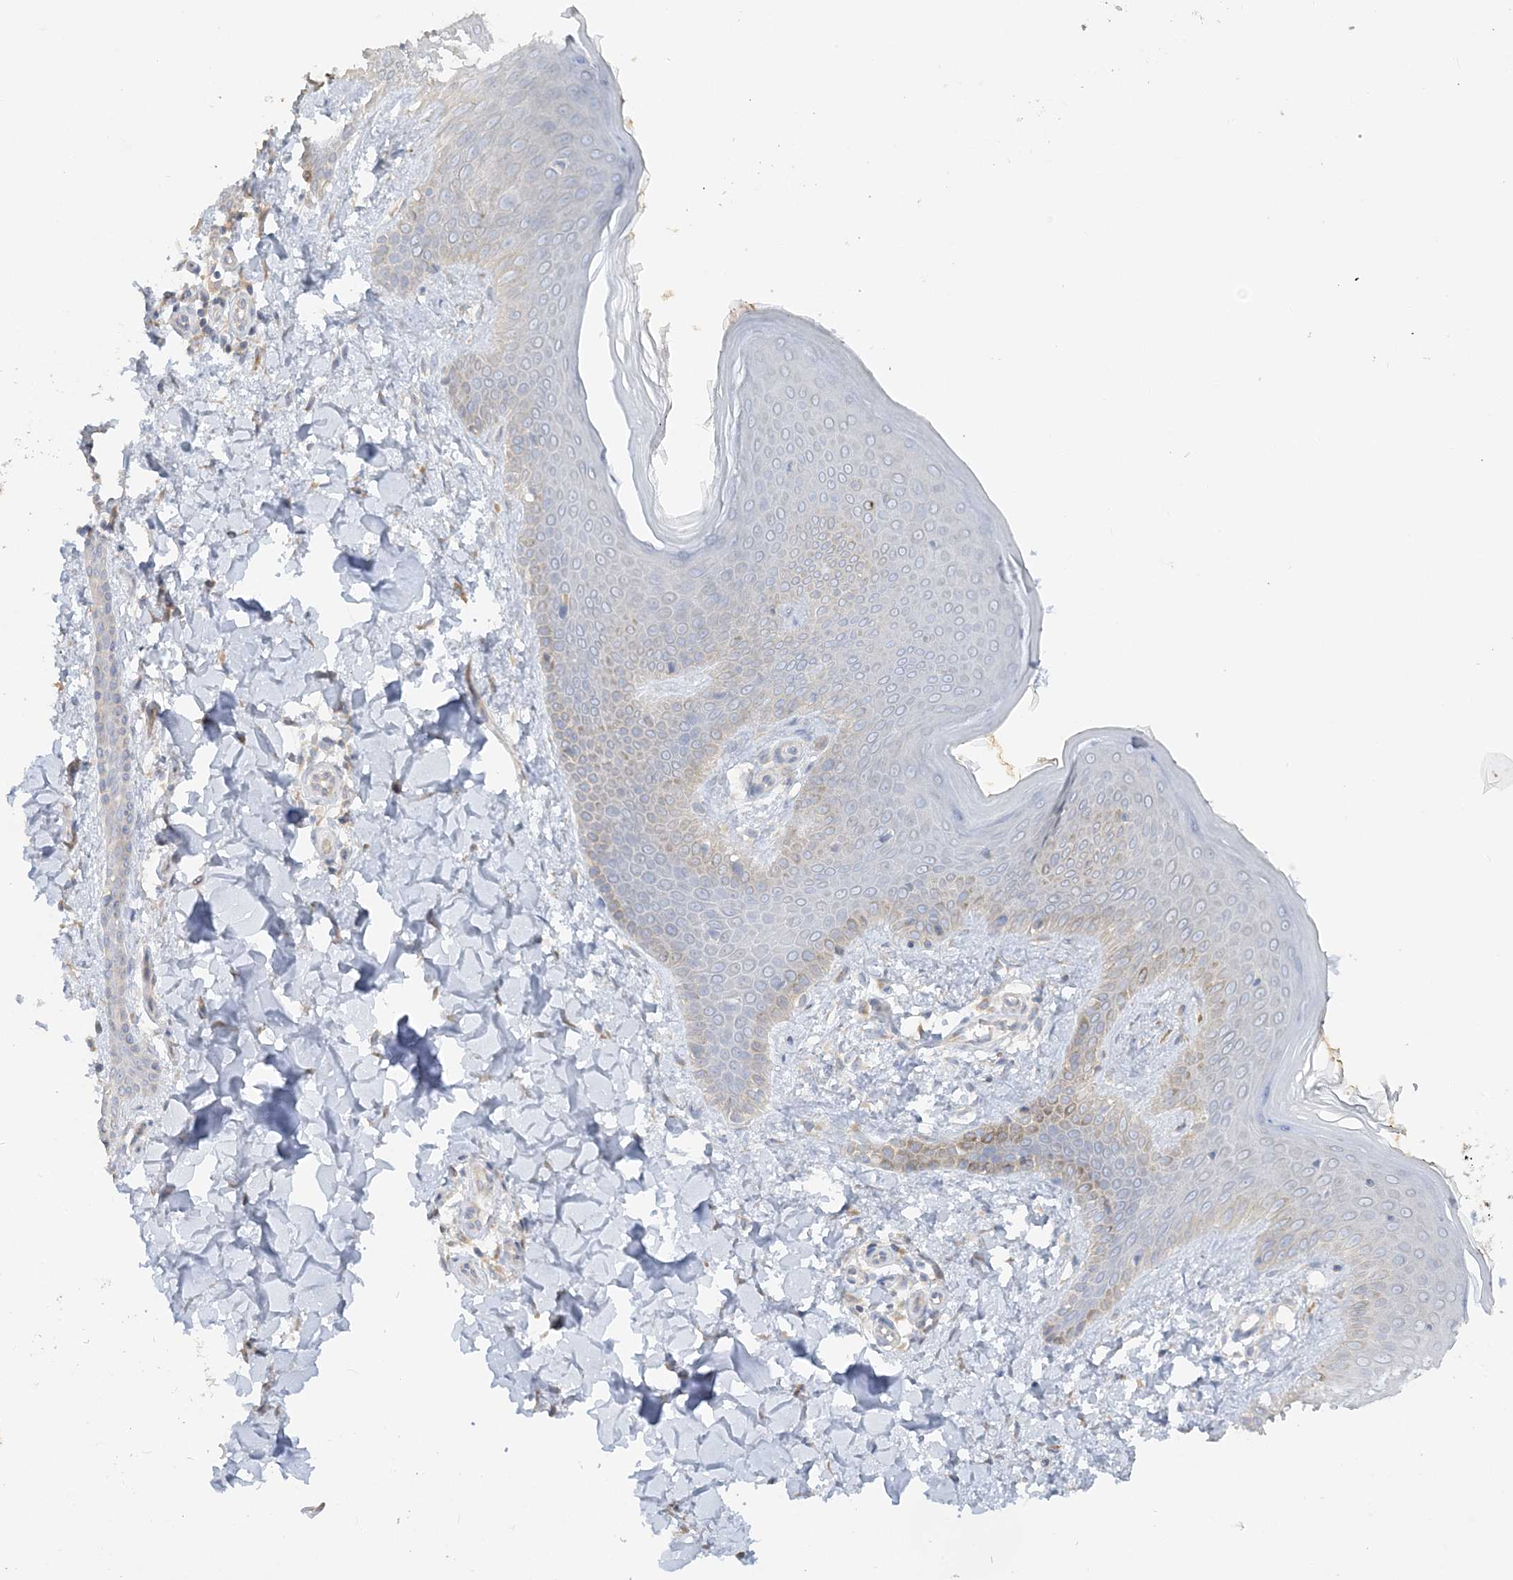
{"staining": {"intensity": "negative", "quantity": "none", "location": "none"}, "tissue": "skin", "cell_type": "Fibroblasts", "image_type": "normal", "snomed": [{"axis": "morphology", "description": "Normal tissue, NOS"}, {"axis": "topography", "description": "Skin"}], "caption": "This is an IHC image of normal human skin. There is no staining in fibroblasts.", "gene": "TBC1D5", "patient": {"sex": "male", "age": 36}}